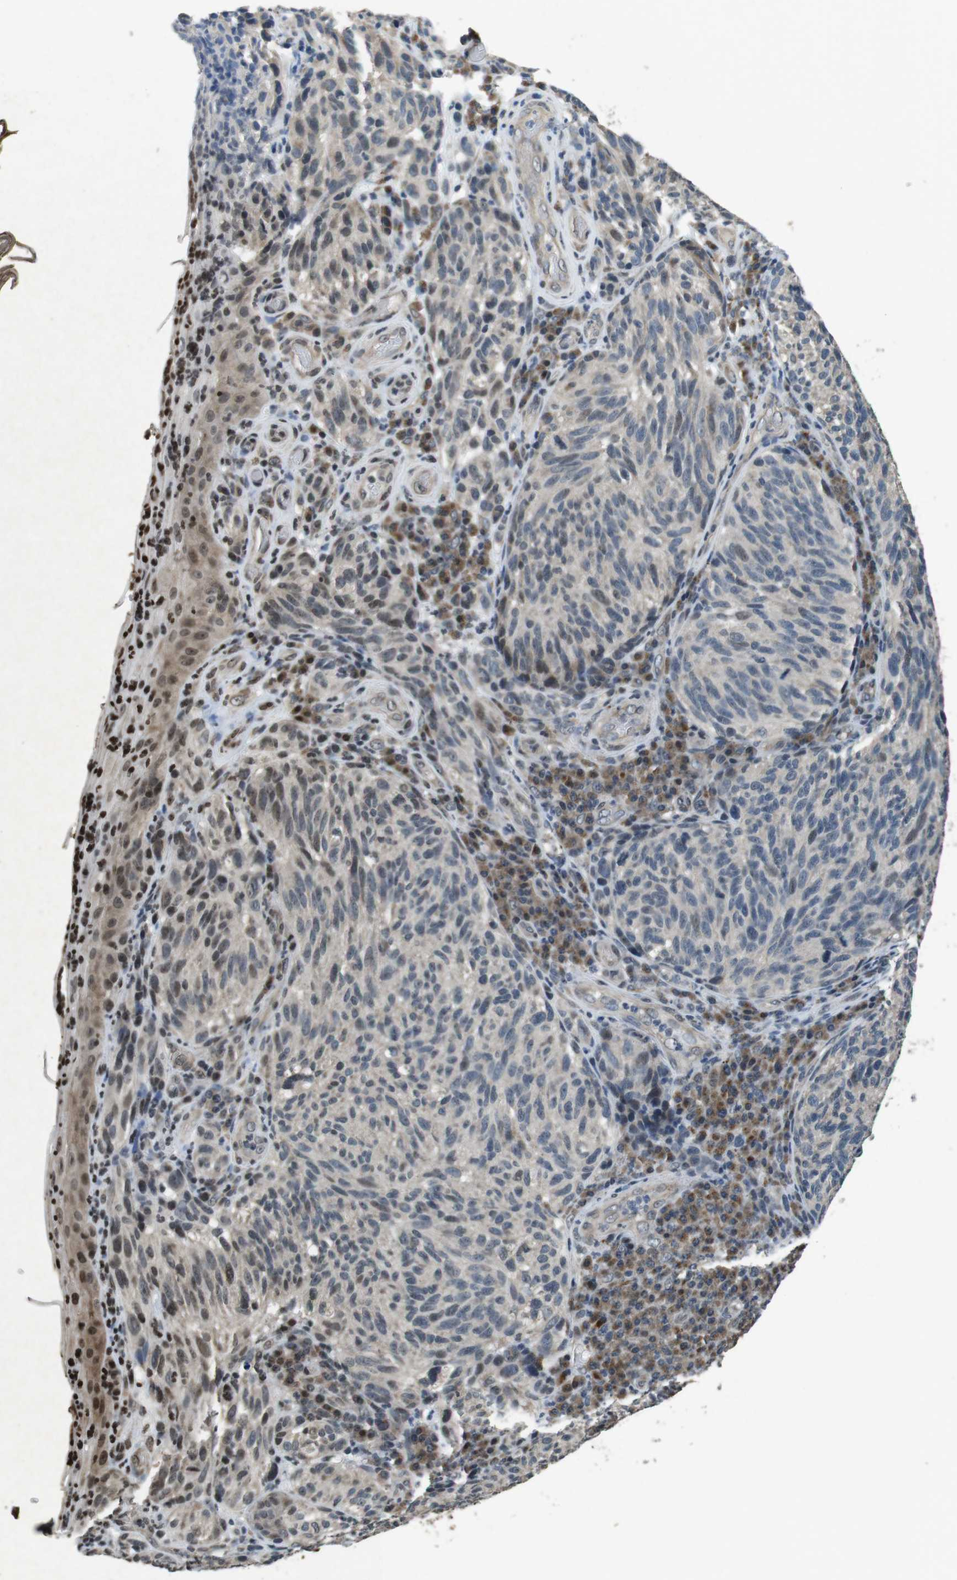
{"staining": {"intensity": "weak", "quantity": ">75%", "location": "cytoplasmic/membranous"}, "tissue": "melanoma", "cell_type": "Tumor cells", "image_type": "cancer", "snomed": [{"axis": "morphology", "description": "Malignant melanoma, NOS"}, {"axis": "topography", "description": "Skin"}], "caption": "Malignant melanoma was stained to show a protein in brown. There is low levels of weak cytoplasmic/membranous expression in approximately >75% of tumor cells.", "gene": "CLDN7", "patient": {"sex": "female", "age": 73}}